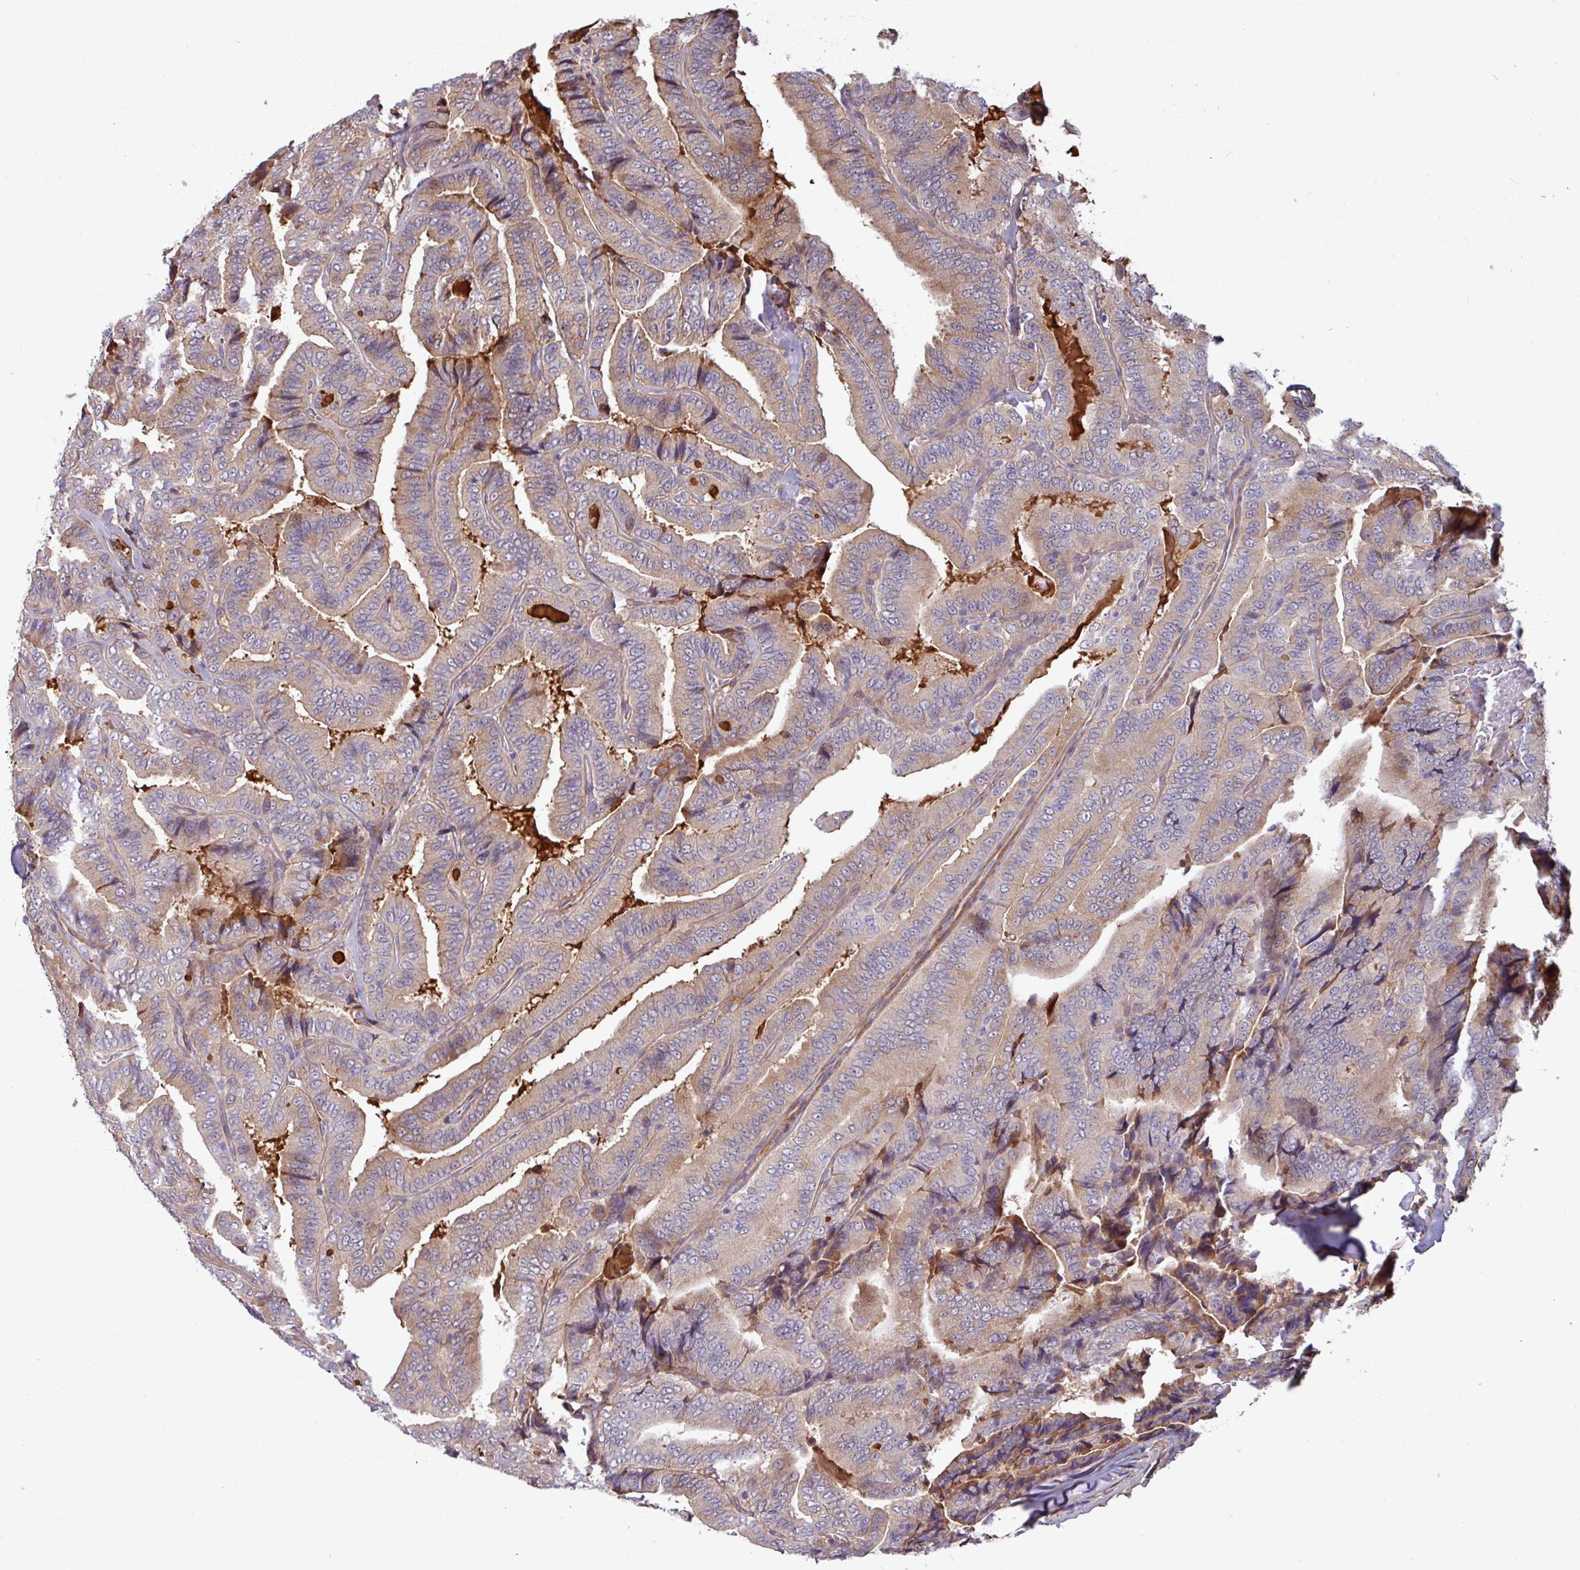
{"staining": {"intensity": "weak", "quantity": "<25%", "location": "cytoplasmic/membranous"}, "tissue": "thyroid cancer", "cell_type": "Tumor cells", "image_type": "cancer", "snomed": [{"axis": "morphology", "description": "Papillary adenocarcinoma, NOS"}, {"axis": "topography", "description": "Thyroid gland"}], "caption": "The histopathology image reveals no significant positivity in tumor cells of thyroid cancer (papillary adenocarcinoma).", "gene": "PCED1A", "patient": {"sex": "male", "age": 61}}